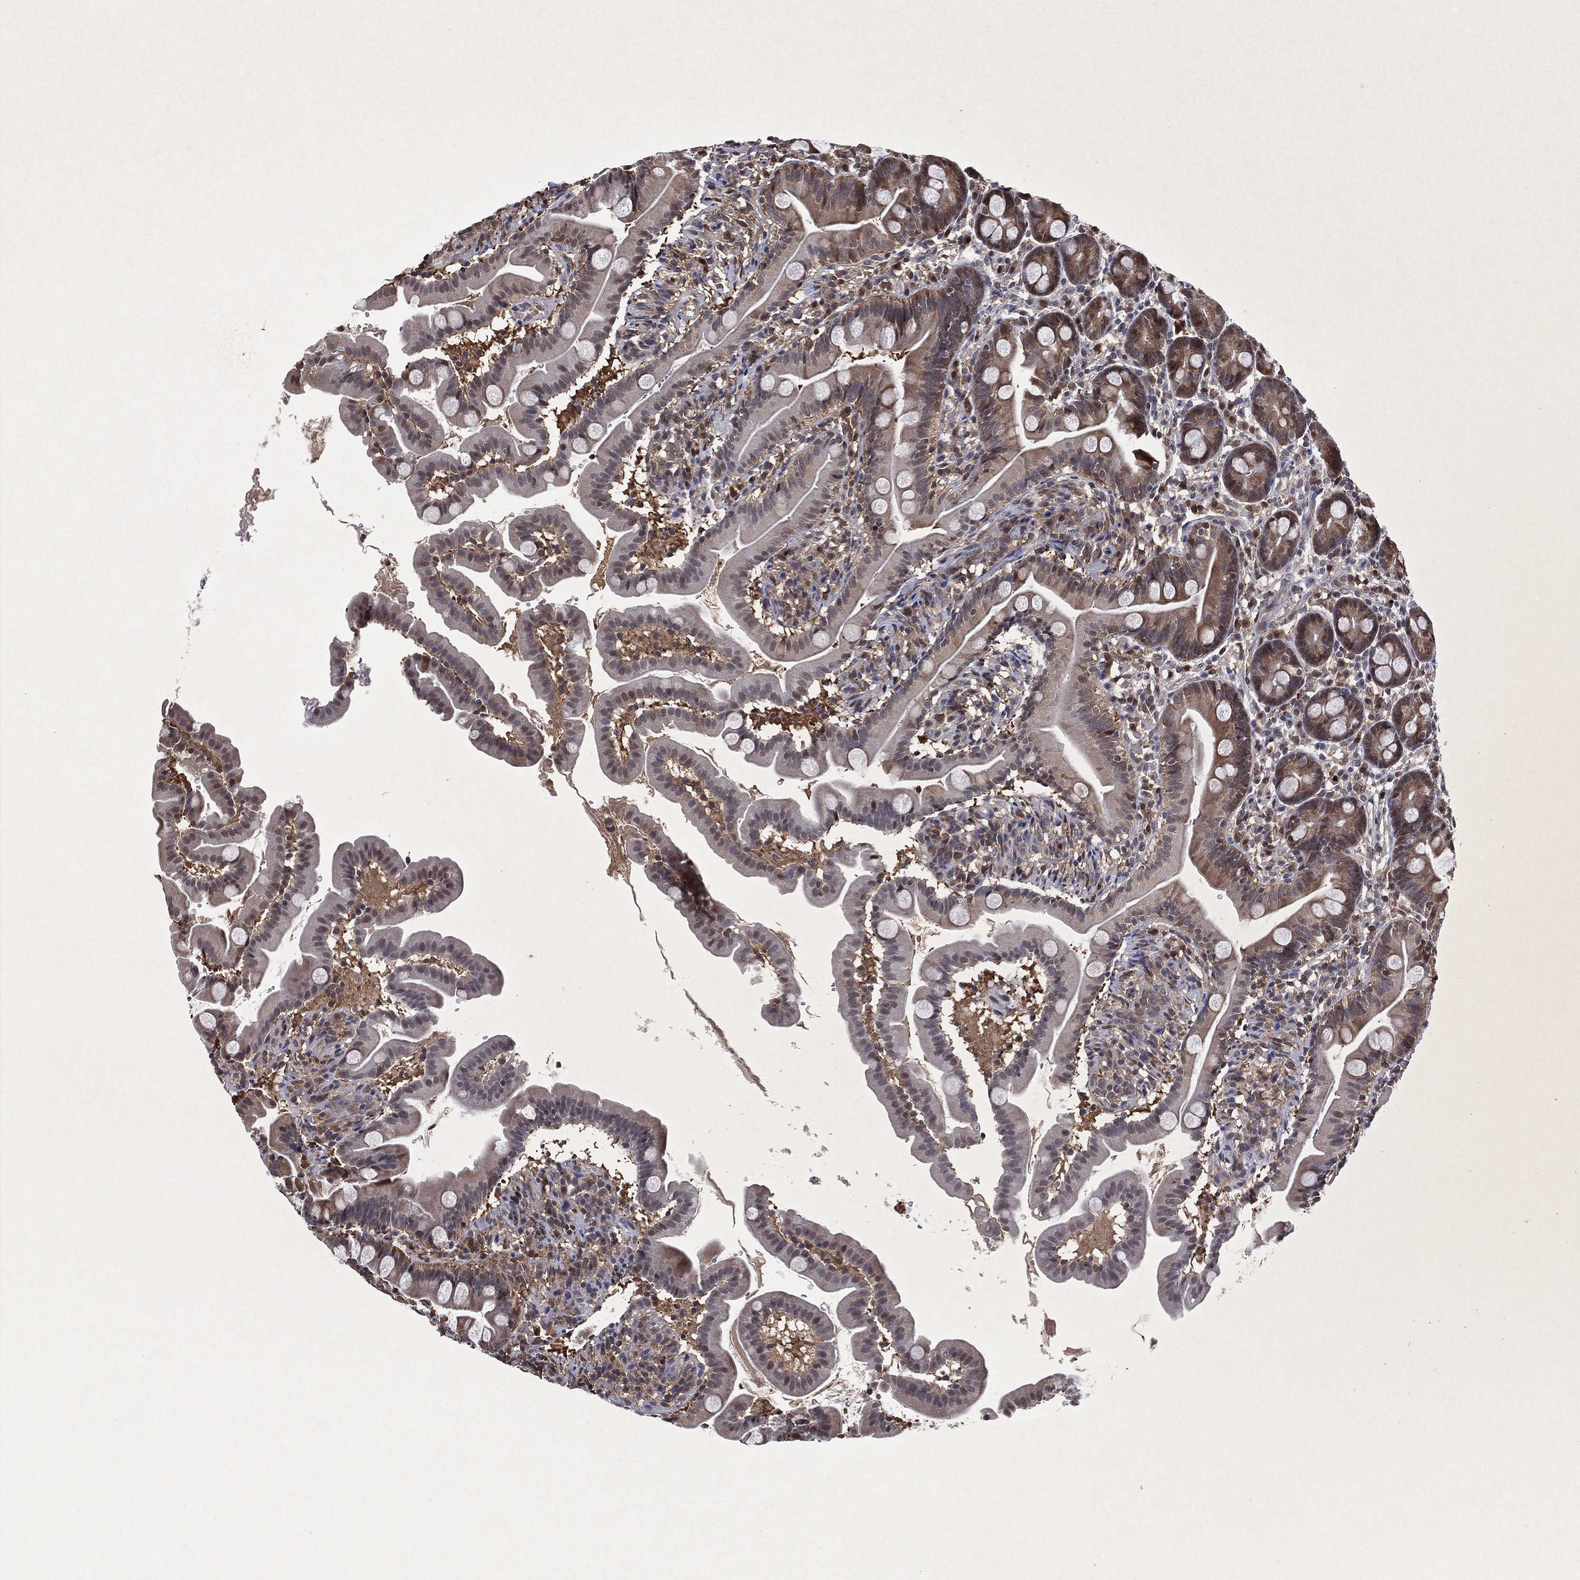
{"staining": {"intensity": "moderate", "quantity": "<25%", "location": "cytoplasmic/membranous"}, "tissue": "small intestine", "cell_type": "Glandular cells", "image_type": "normal", "snomed": [{"axis": "morphology", "description": "Normal tissue, NOS"}, {"axis": "topography", "description": "Small intestine"}], "caption": "An IHC image of normal tissue is shown. Protein staining in brown labels moderate cytoplasmic/membranous positivity in small intestine within glandular cells. Immunohistochemistry (ihc) stains the protein in brown and the nuclei are stained blue.", "gene": "ICOSLG", "patient": {"sex": "female", "age": 44}}